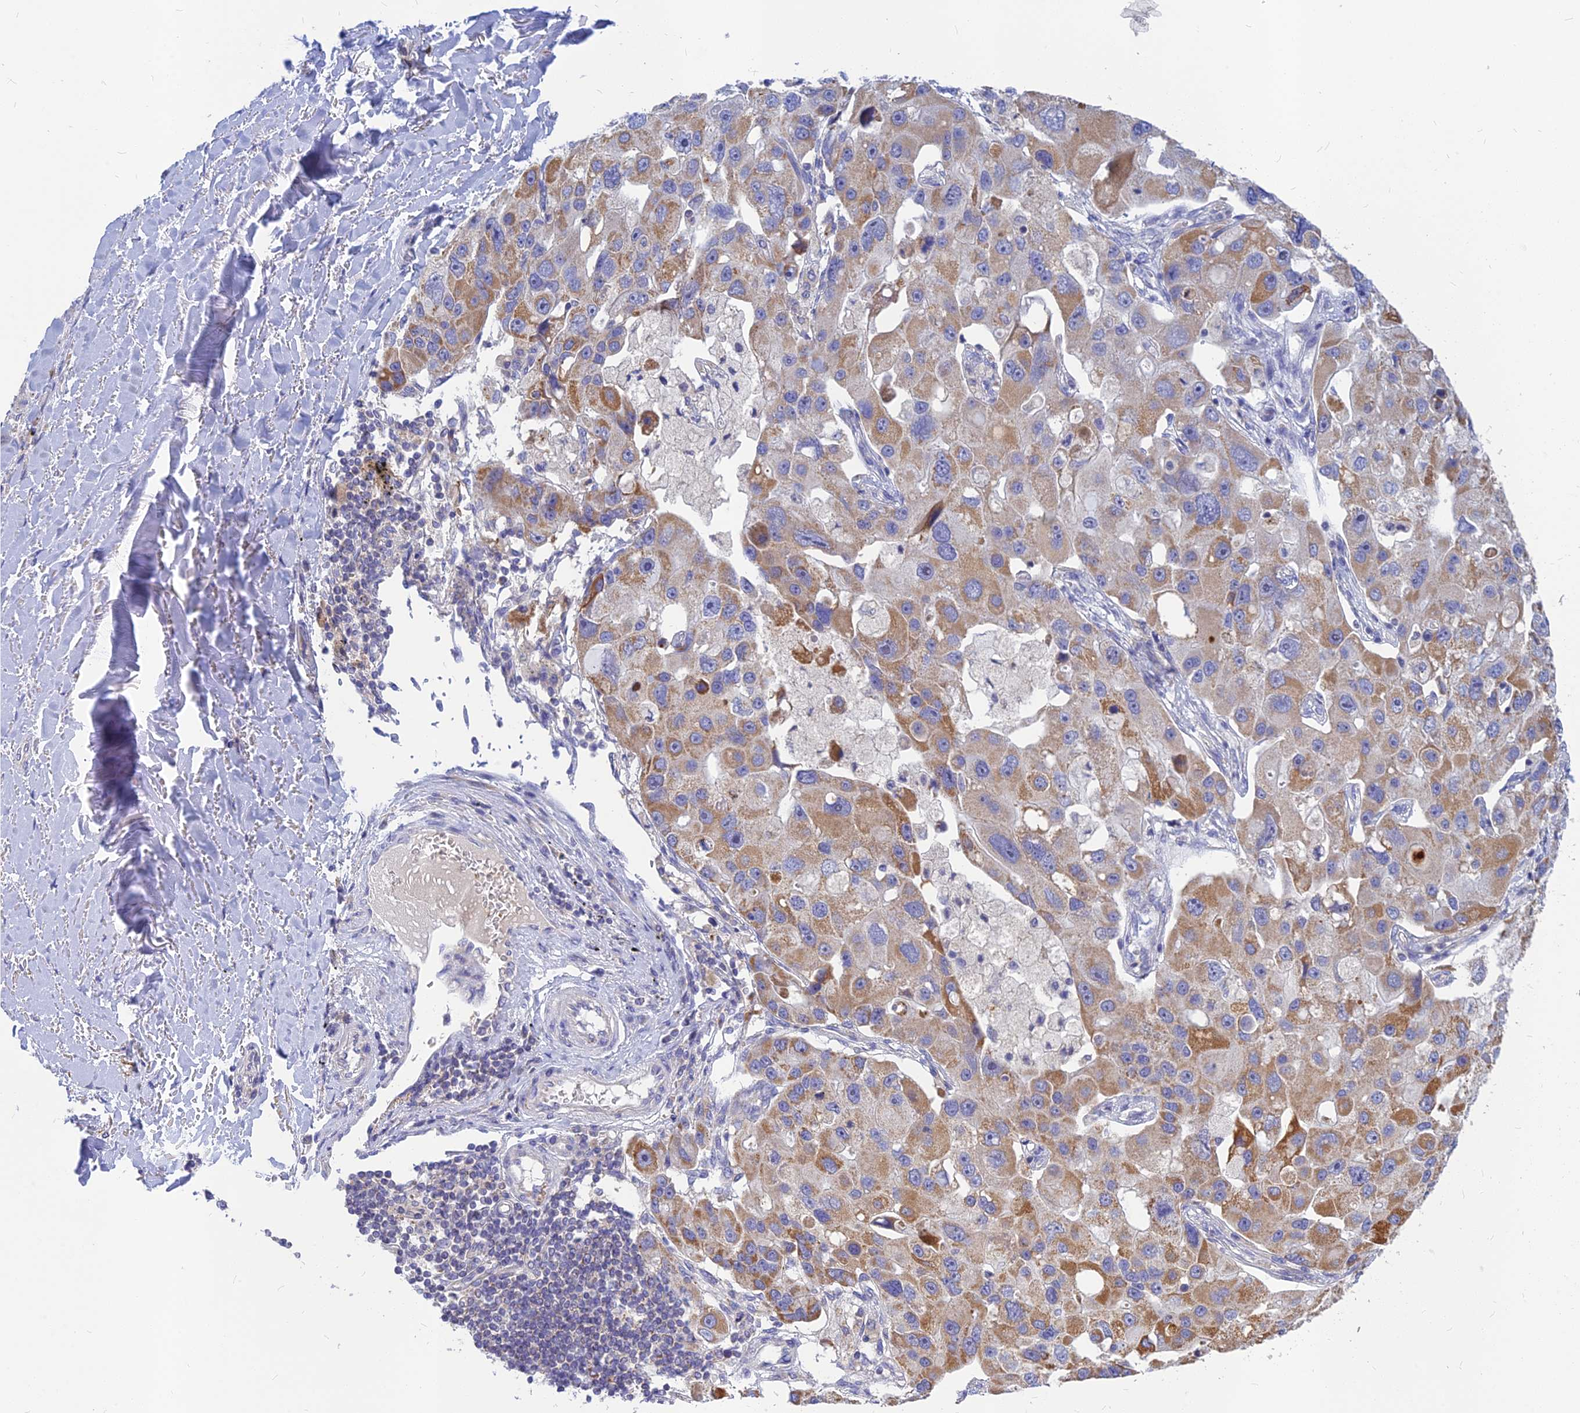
{"staining": {"intensity": "moderate", "quantity": "25%-75%", "location": "cytoplasmic/membranous"}, "tissue": "lung cancer", "cell_type": "Tumor cells", "image_type": "cancer", "snomed": [{"axis": "morphology", "description": "Adenocarcinoma, NOS"}, {"axis": "topography", "description": "Lung"}], "caption": "This histopathology image reveals lung cancer (adenocarcinoma) stained with IHC to label a protein in brown. The cytoplasmic/membranous of tumor cells show moderate positivity for the protein. Nuclei are counter-stained blue.", "gene": "CACNA1B", "patient": {"sex": "female", "age": 54}}